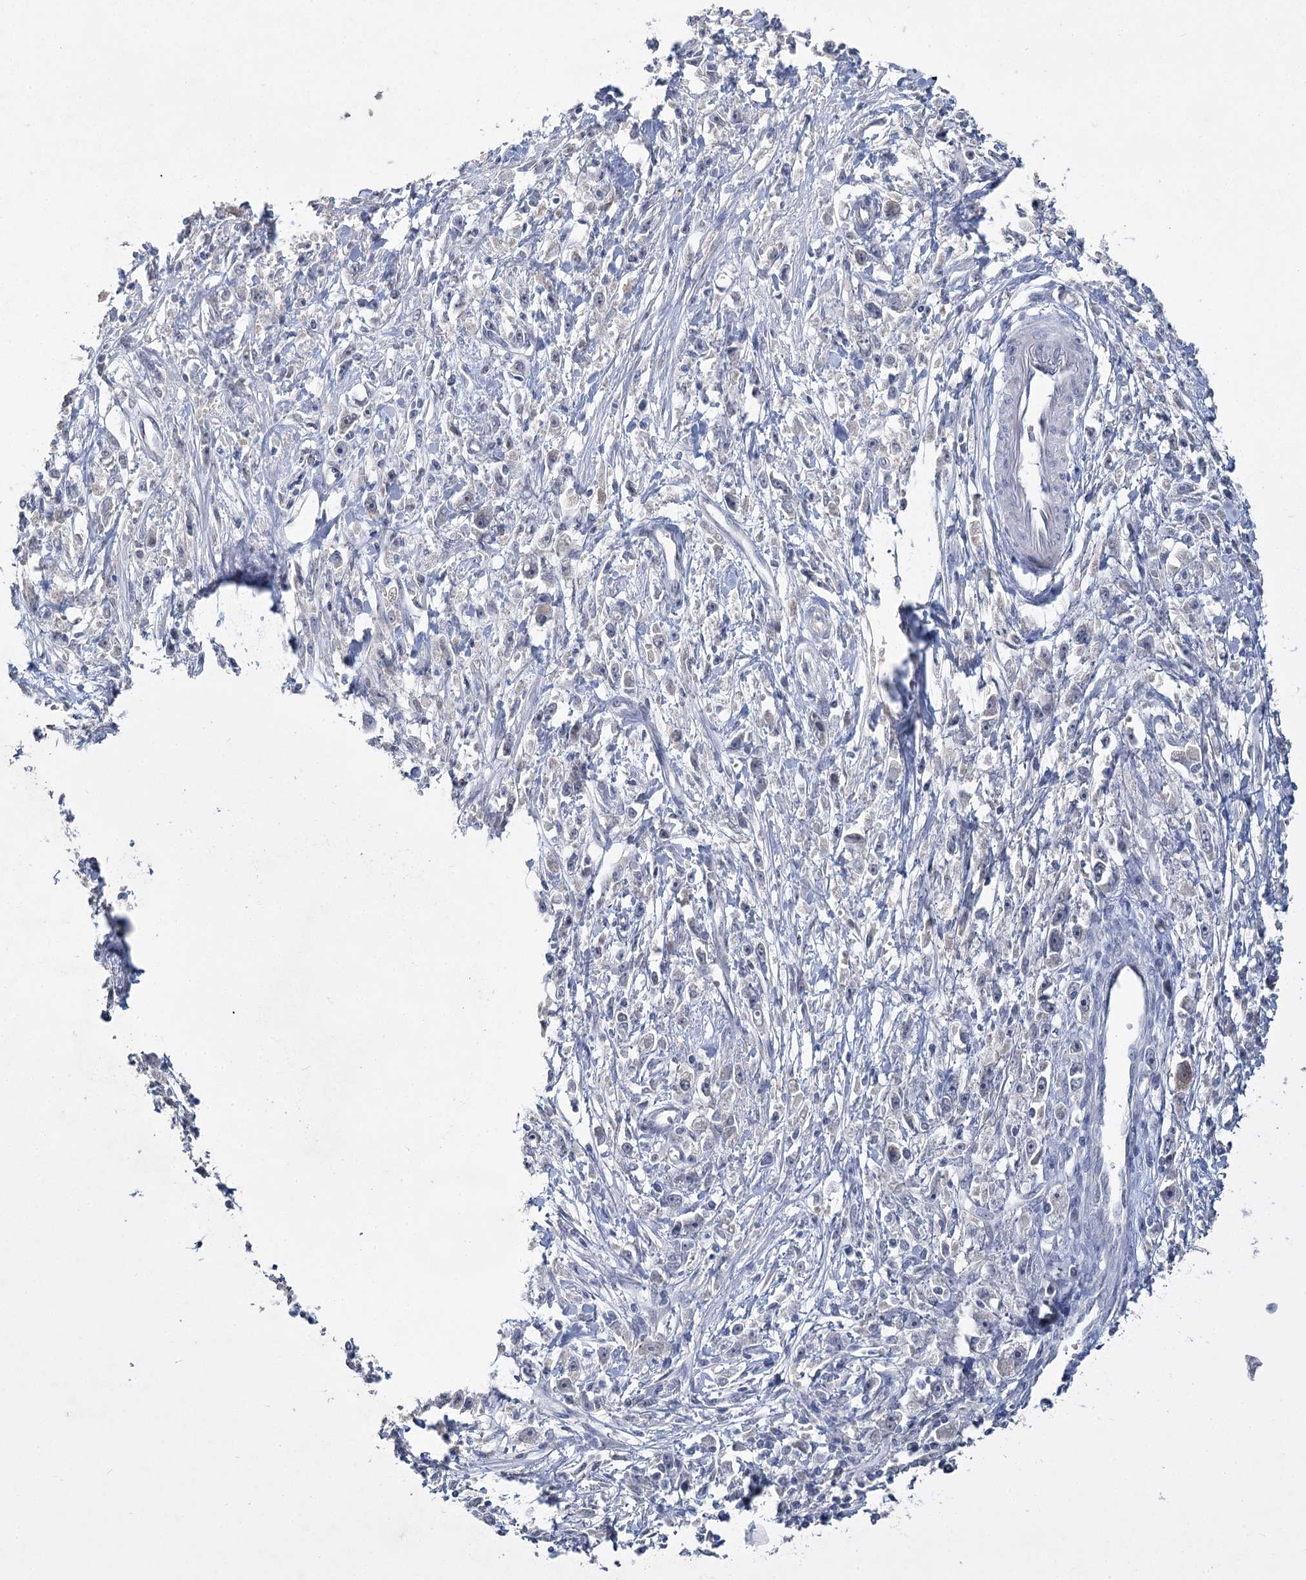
{"staining": {"intensity": "weak", "quantity": "<25%", "location": "cytoplasmic/membranous"}, "tissue": "stomach cancer", "cell_type": "Tumor cells", "image_type": "cancer", "snomed": [{"axis": "morphology", "description": "Adenocarcinoma, NOS"}, {"axis": "topography", "description": "Stomach"}], "caption": "A high-resolution histopathology image shows immunohistochemistry (IHC) staining of stomach cancer, which exhibits no significant expression in tumor cells. (DAB immunohistochemistry visualized using brightfield microscopy, high magnification).", "gene": "PHYHIPL", "patient": {"sex": "female", "age": 59}}